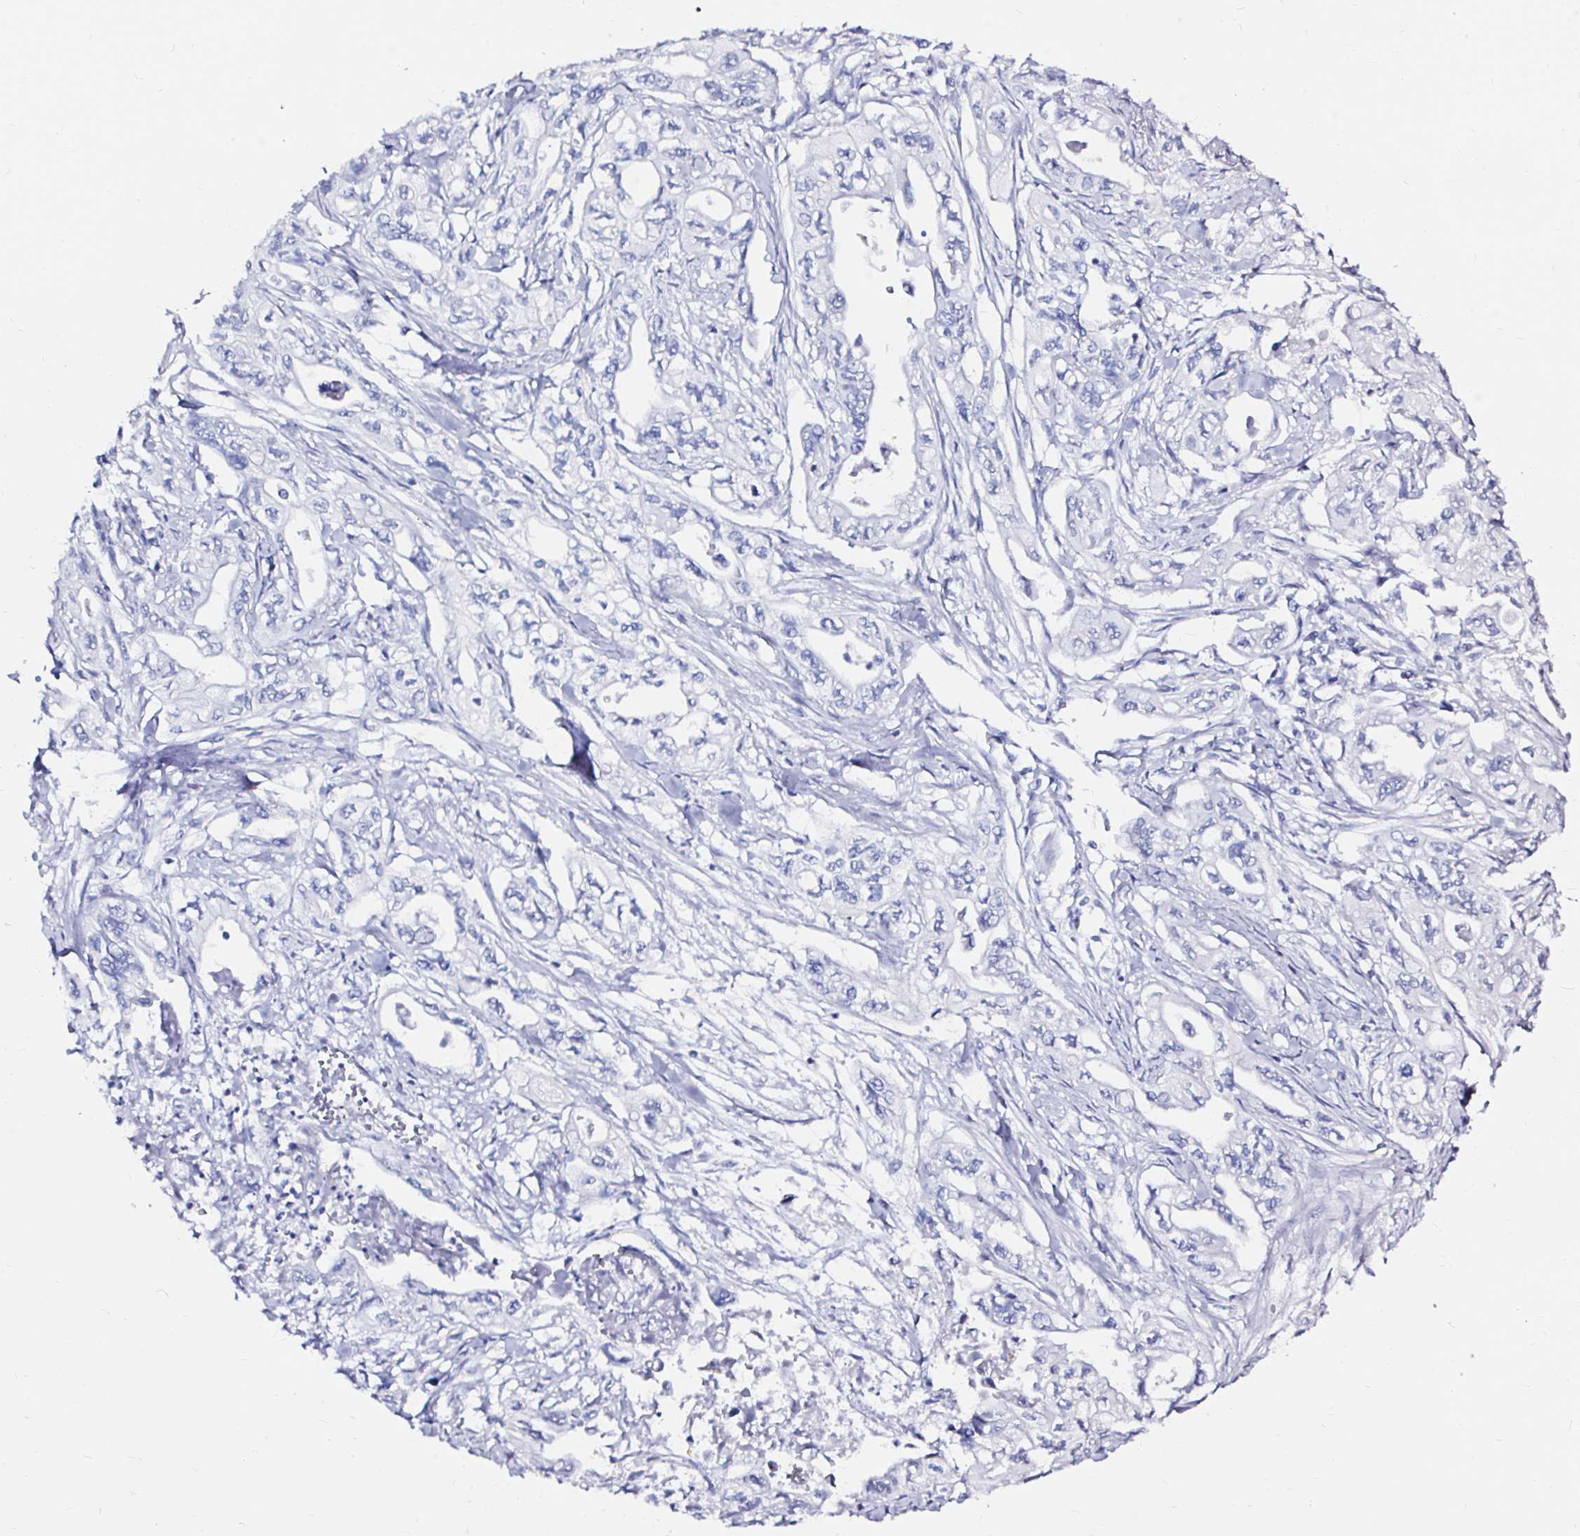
{"staining": {"intensity": "negative", "quantity": "none", "location": "none"}, "tissue": "pancreatic cancer", "cell_type": "Tumor cells", "image_type": "cancer", "snomed": [{"axis": "morphology", "description": "Adenocarcinoma, NOS"}, {"axis": "topography", "description": "Pancreas"}], "caption": "High power microscopy histopathology image of an immunohistochemistry (IHC) histopathology image of pancreatic cancer, revealing no significant expression in tumor cells.", "gene": "ZNF432", "patient": {"sex": "male", "age": 68}}